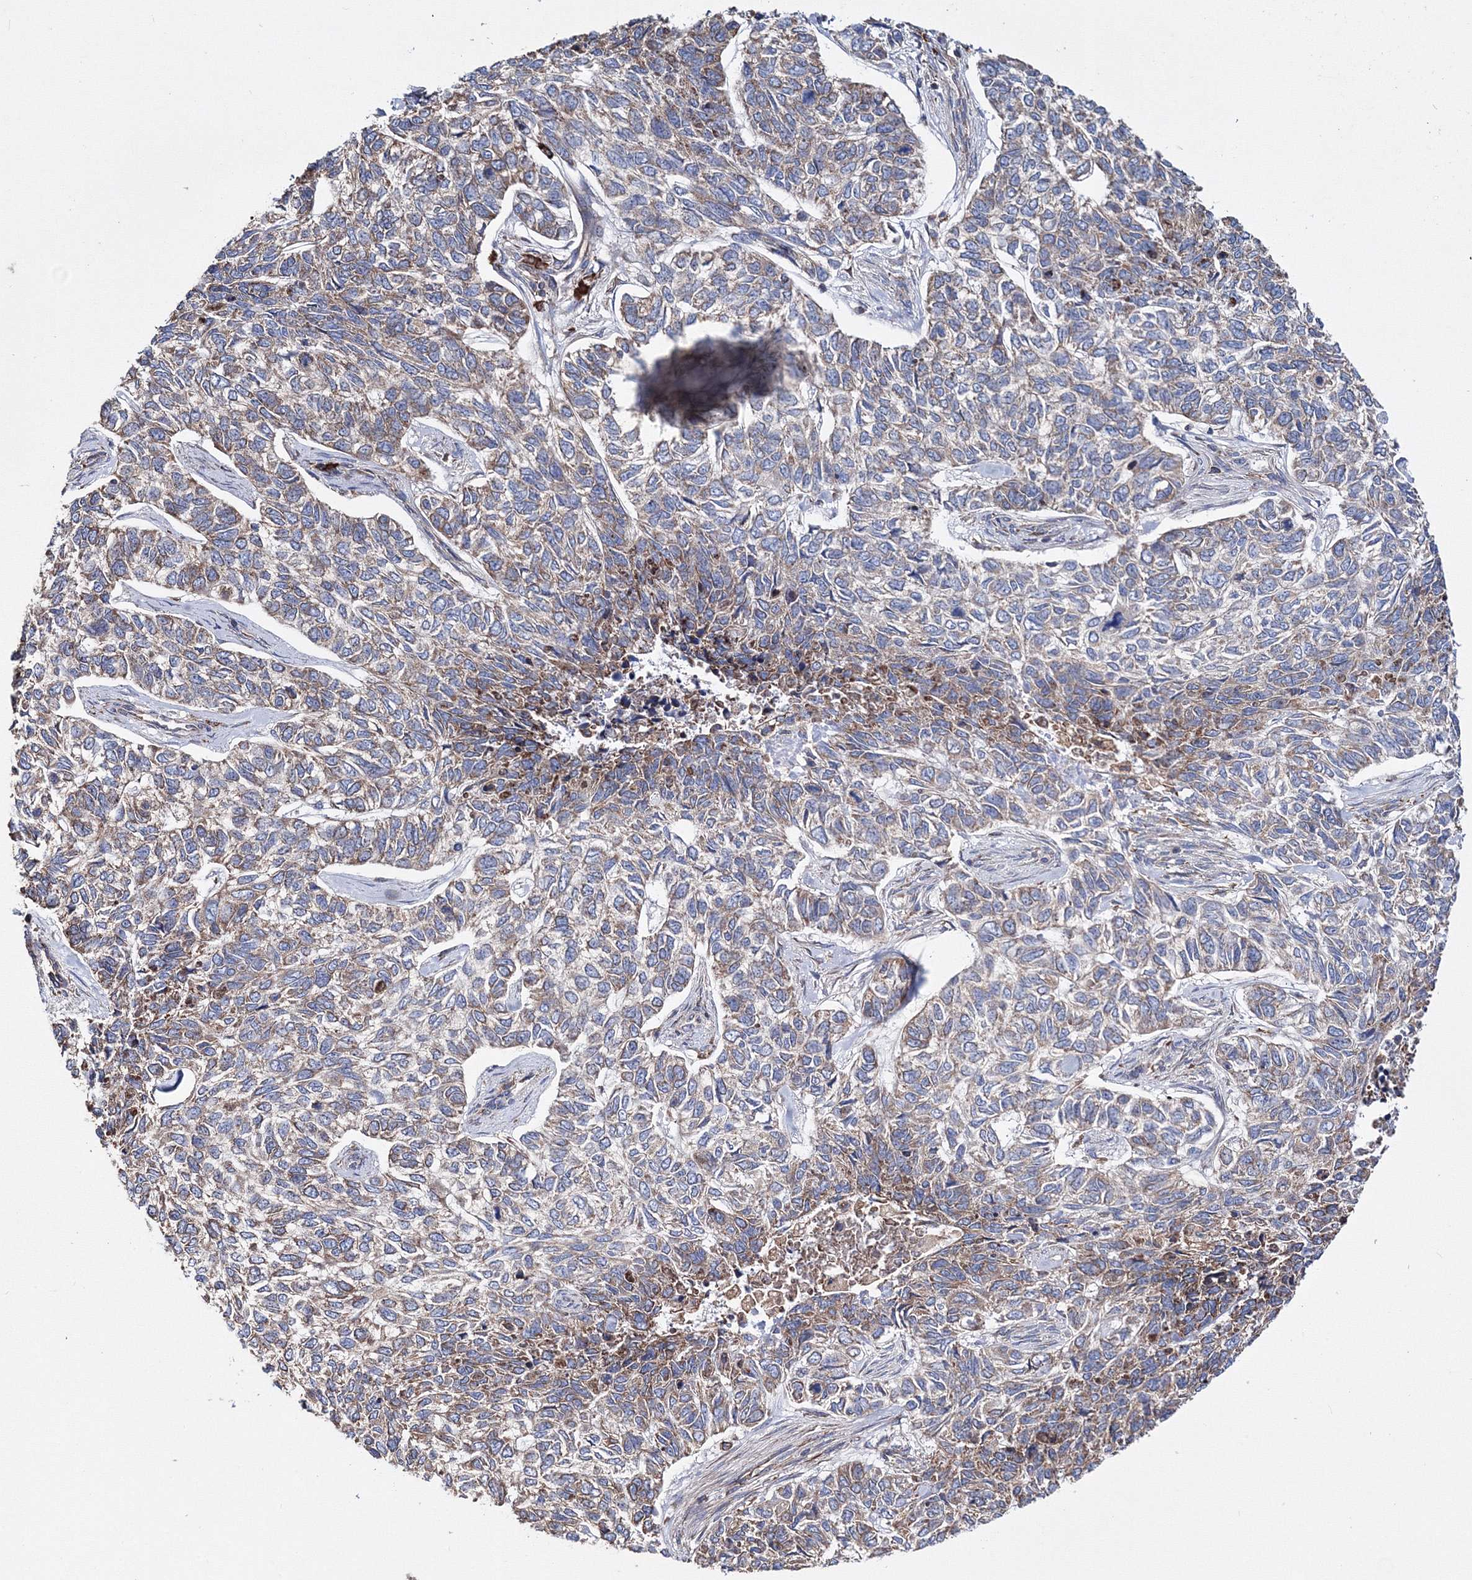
{"staining": {"intensity": "weak", "quantity": "25%-75%", "location": "cytoplasmic/membranous"}, "tissue": "skin cancer", "cell_type": "Tumor cells", "image_type": "cancer", "snomed": [{"axis": "morphology", "description": "Basal cell carcinoma"}, {"axis": "topography", "description": "Skin"}], "caption": "Immunohistochemical staining of skin basal cell carcinoma exhibits low levels of weak cytoplasmic/membranous staining in approximately 25%-75% of tumor cells.", "gene": "VPS8", "patient": {"sex": "female", "age": 65}}